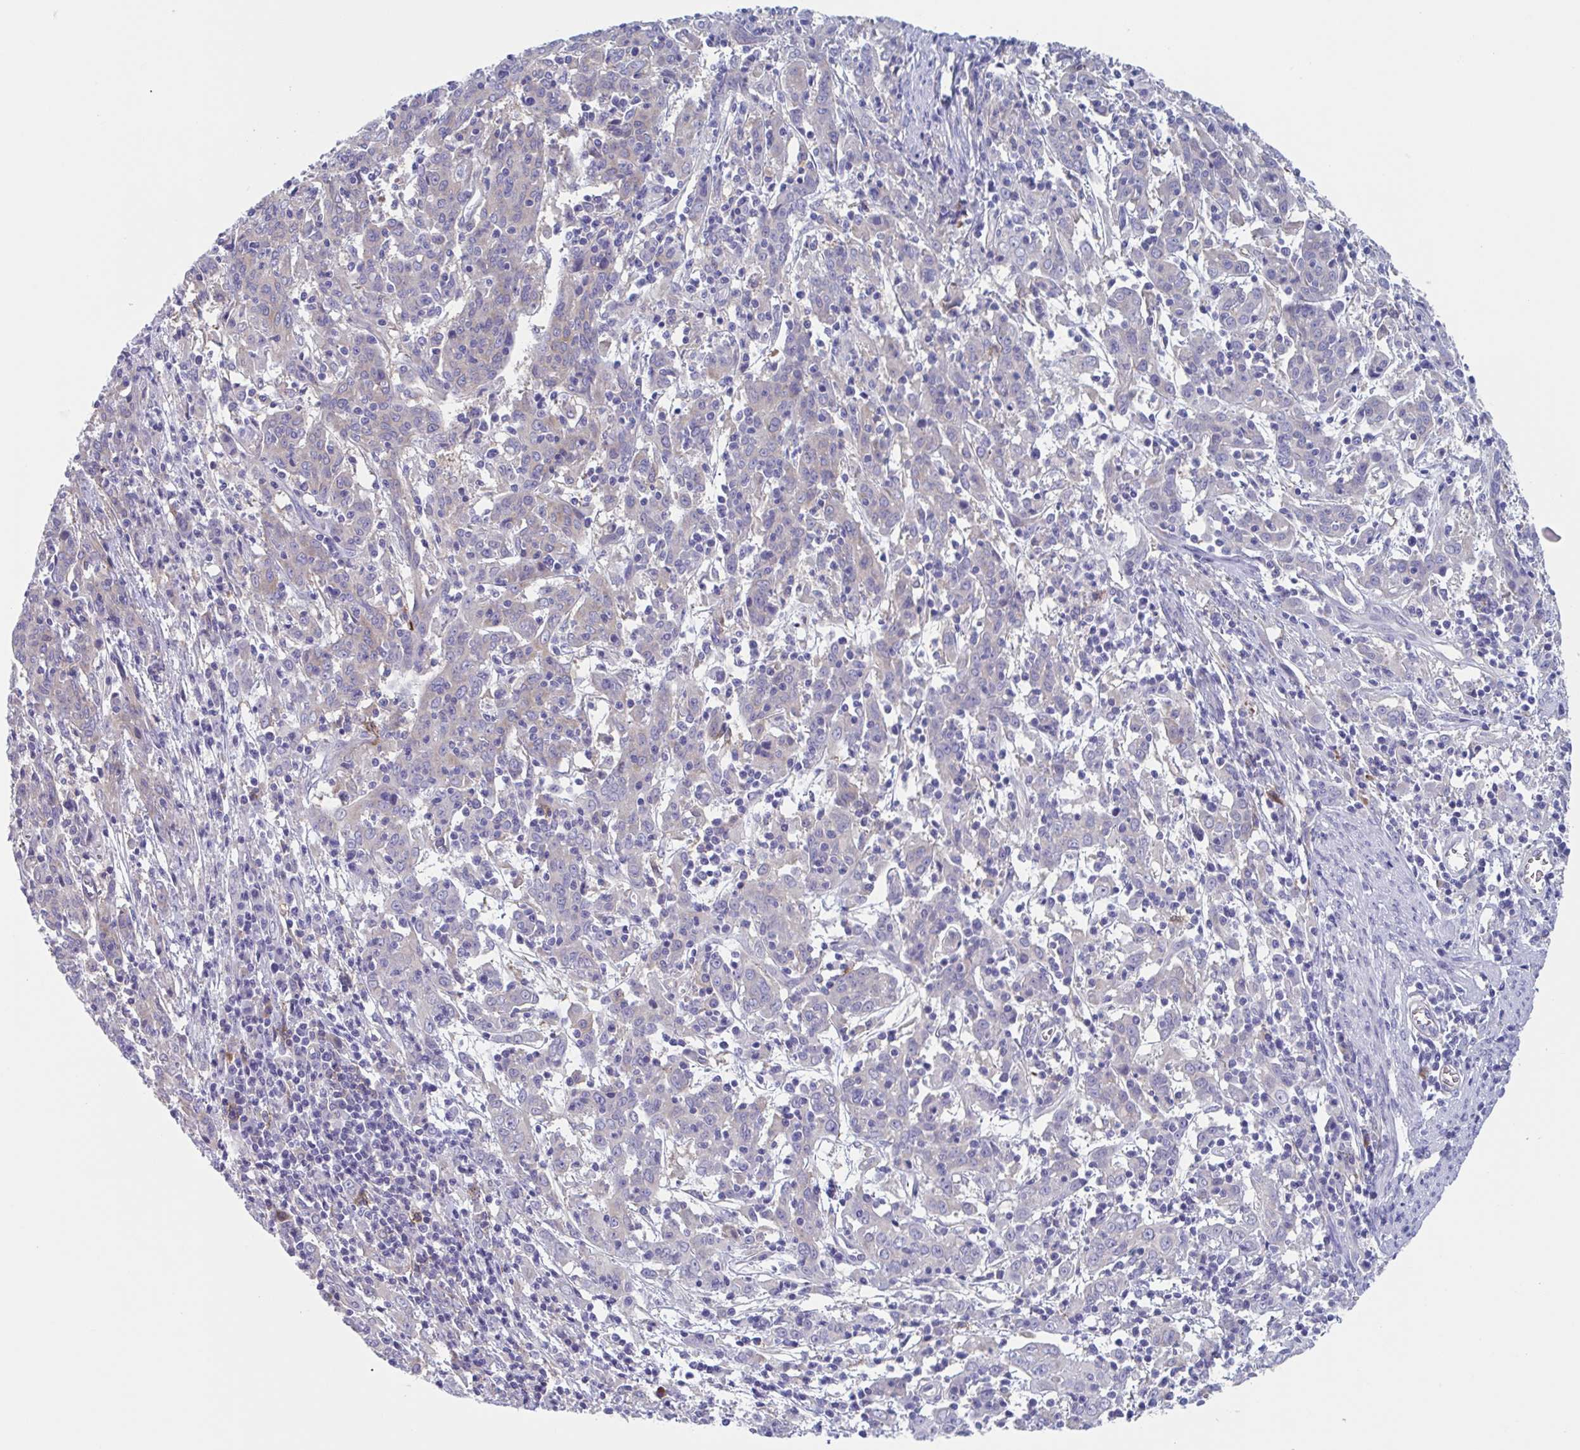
{"staining": {"intensity": "negative", "quantity": "none", "location": "none"}, "tissue": "cervical cancer", "cell_type": "Tumor cells", "image_type": "cancer", "snomed": [{"axis": "morphology", "description": "Squamous cell carcinoma, NOS"}, {"axis": "topography", "description": "Cervix"}], "caption": "A high-resolution histopathology image shows immunohistochemistry (IHC) staining of cervical cancer (squamous cell carcinoma), which demonstrates no significant positivity in tumor cells.", "gene": "LPIN3", "patient": {"sex": "female", "age": 67}}